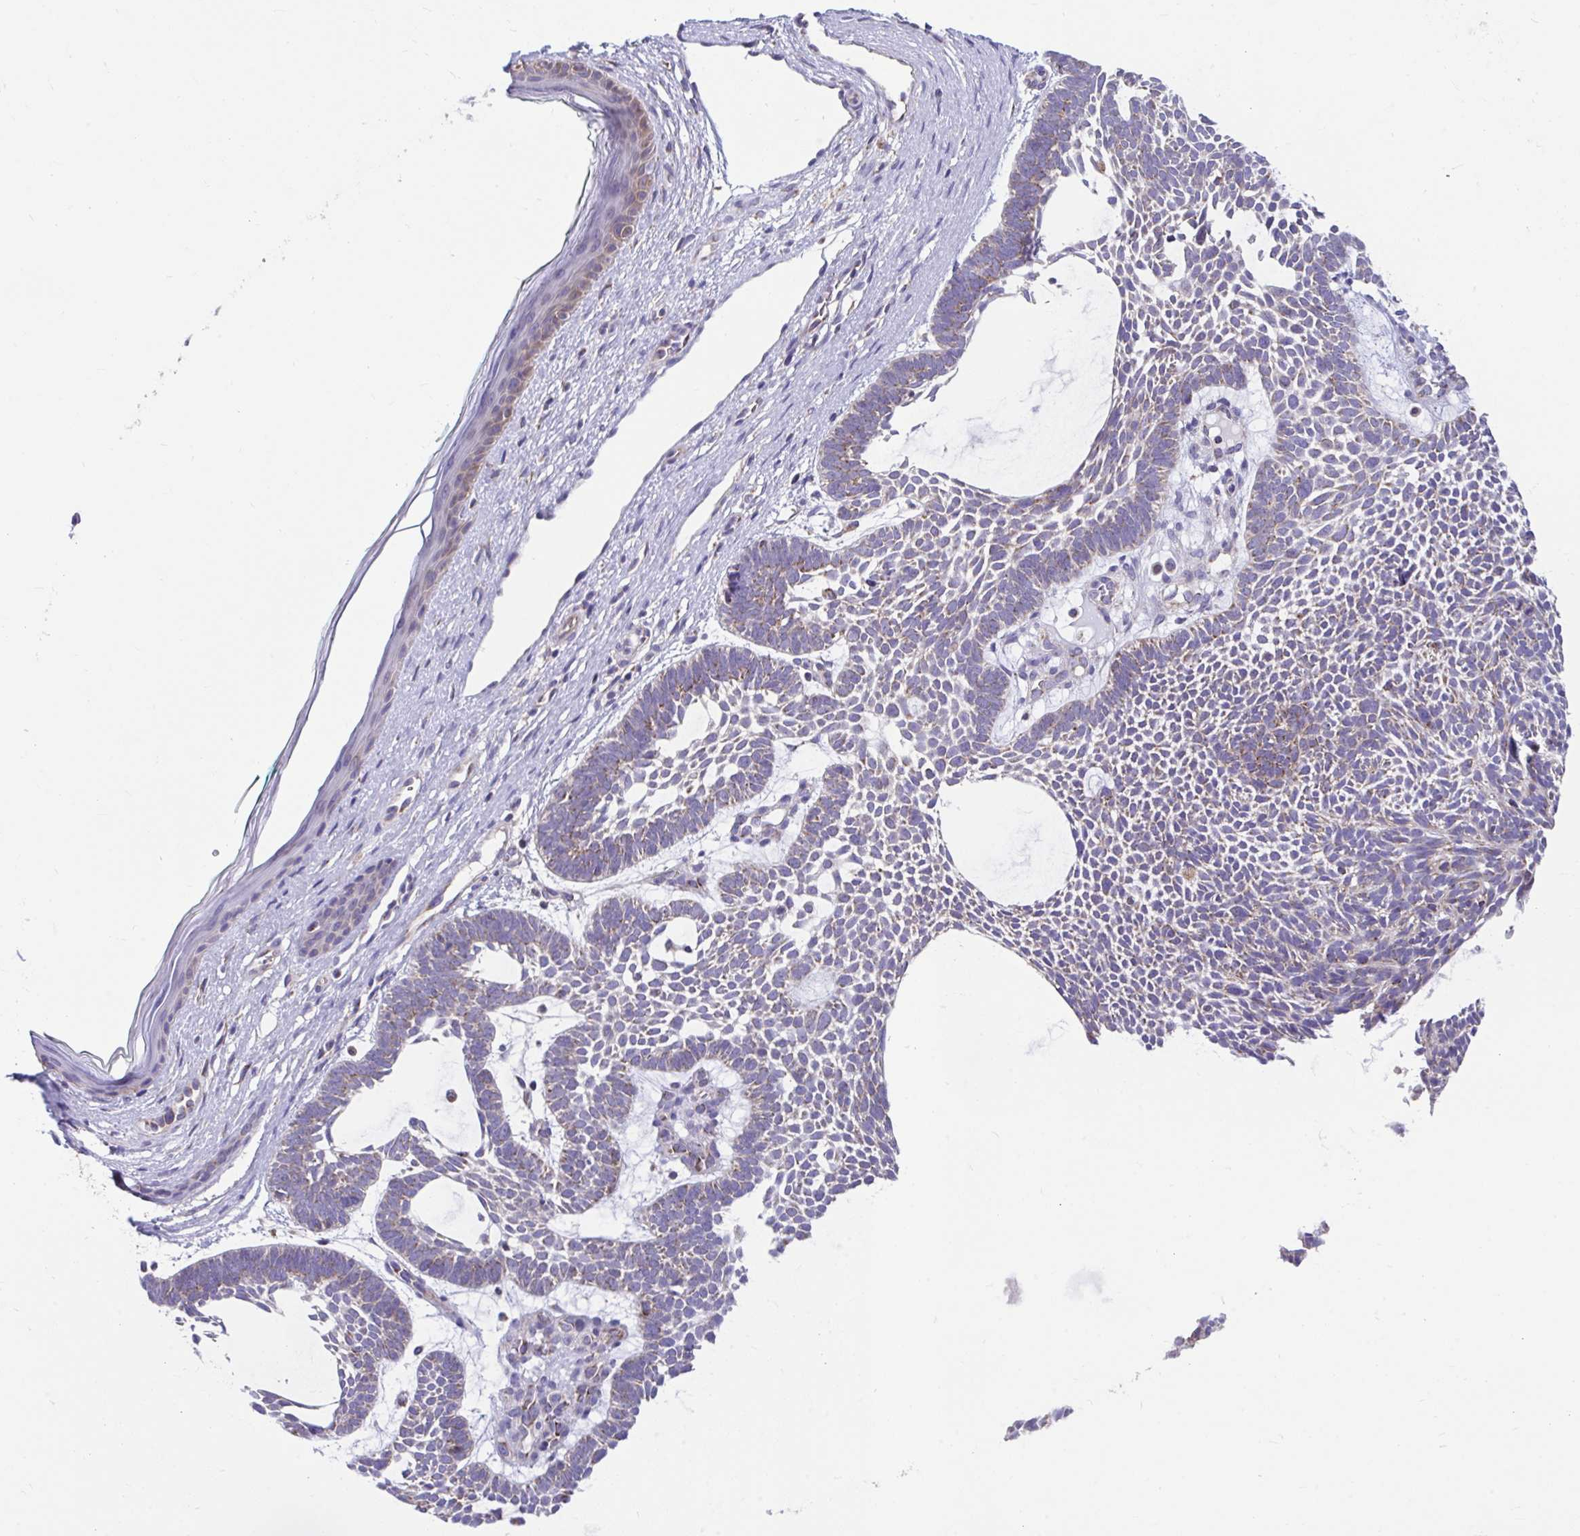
{"staining": {"intensity": "weak", "quantity": "25%-75%", "location": "cytoplasmic/membranous"}, "tissue": "skin cancer", "cell_type": "Tumor cells", "image_type": "cancer", "snomed": [{"axis": "morphology", "description": "Basal cell carcinoma"}, {"axis": "topography", "description": "Skin"}, {"axis": "topography", "description": "Skin of face"}], "caption": "Brown immunohistochemical staining in human skin basal cell carcinoma displays weak cytoplasmic/membranous staining in about 25%-75% of tumor cells.", "gene": "LINGO4", "patient": {"sex": "male", "age": 83}}